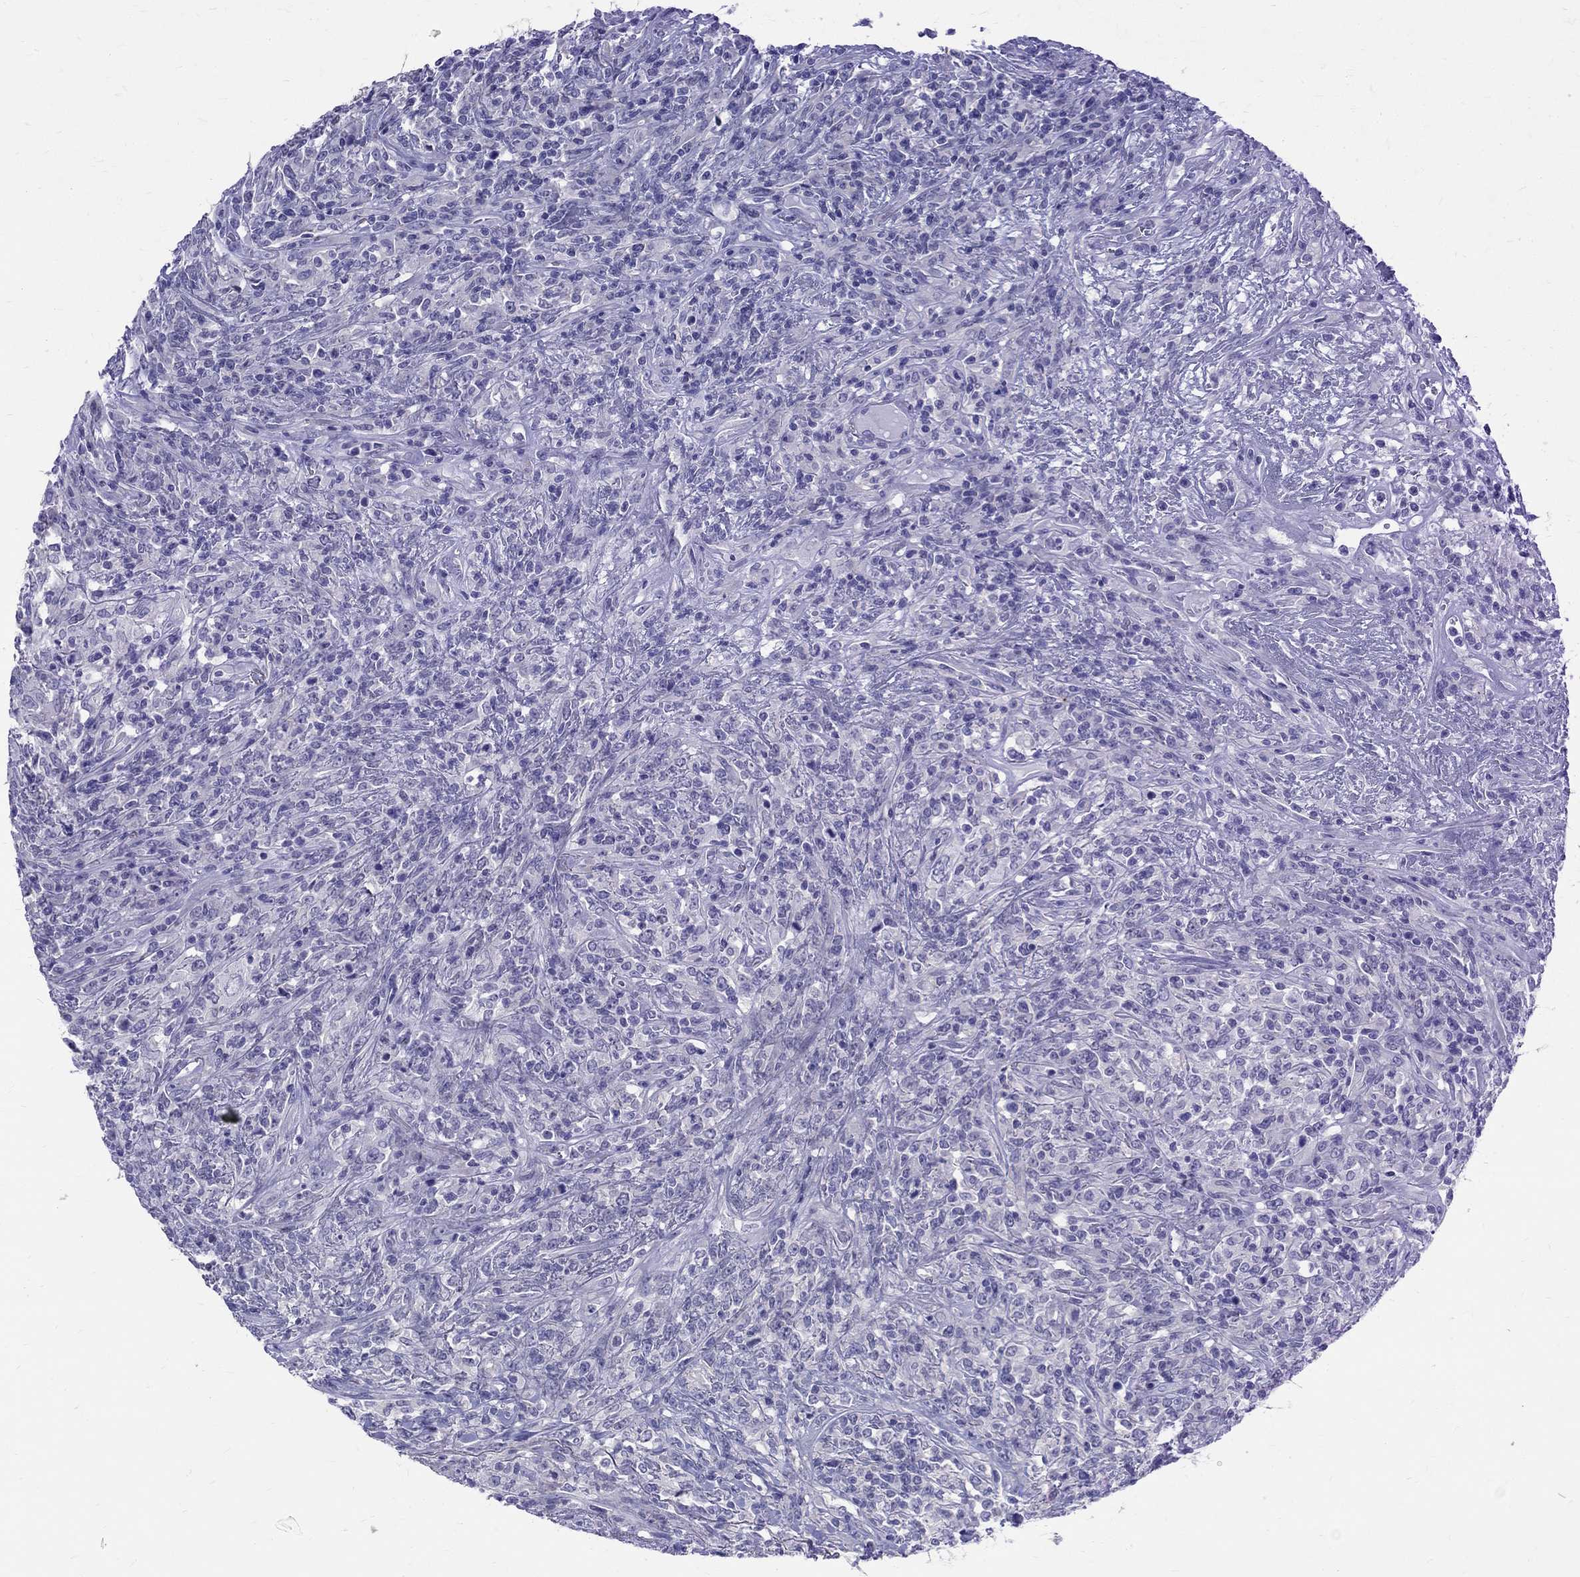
{"staining": {"intensity": "negative", "quantity": "none", "location": "none"}, "tissue": "lymphoma", "cell_type": "Tumor cells", "image_type": "cancer", "snomed": [{"axis": "morphology", "description": "Malignant lymphoma, non-Hodgkin's type, High grade"}, {"axis": "topography", "description": "Lung"}], "caption": "Immunohistochemical staining of malignant lymphoma, non-Hodgkin's type (high-grade) reveals no significant staining in tumor cells.", "gene": "MAGEB6", "patient": {"sex": "male", "age": 79}}